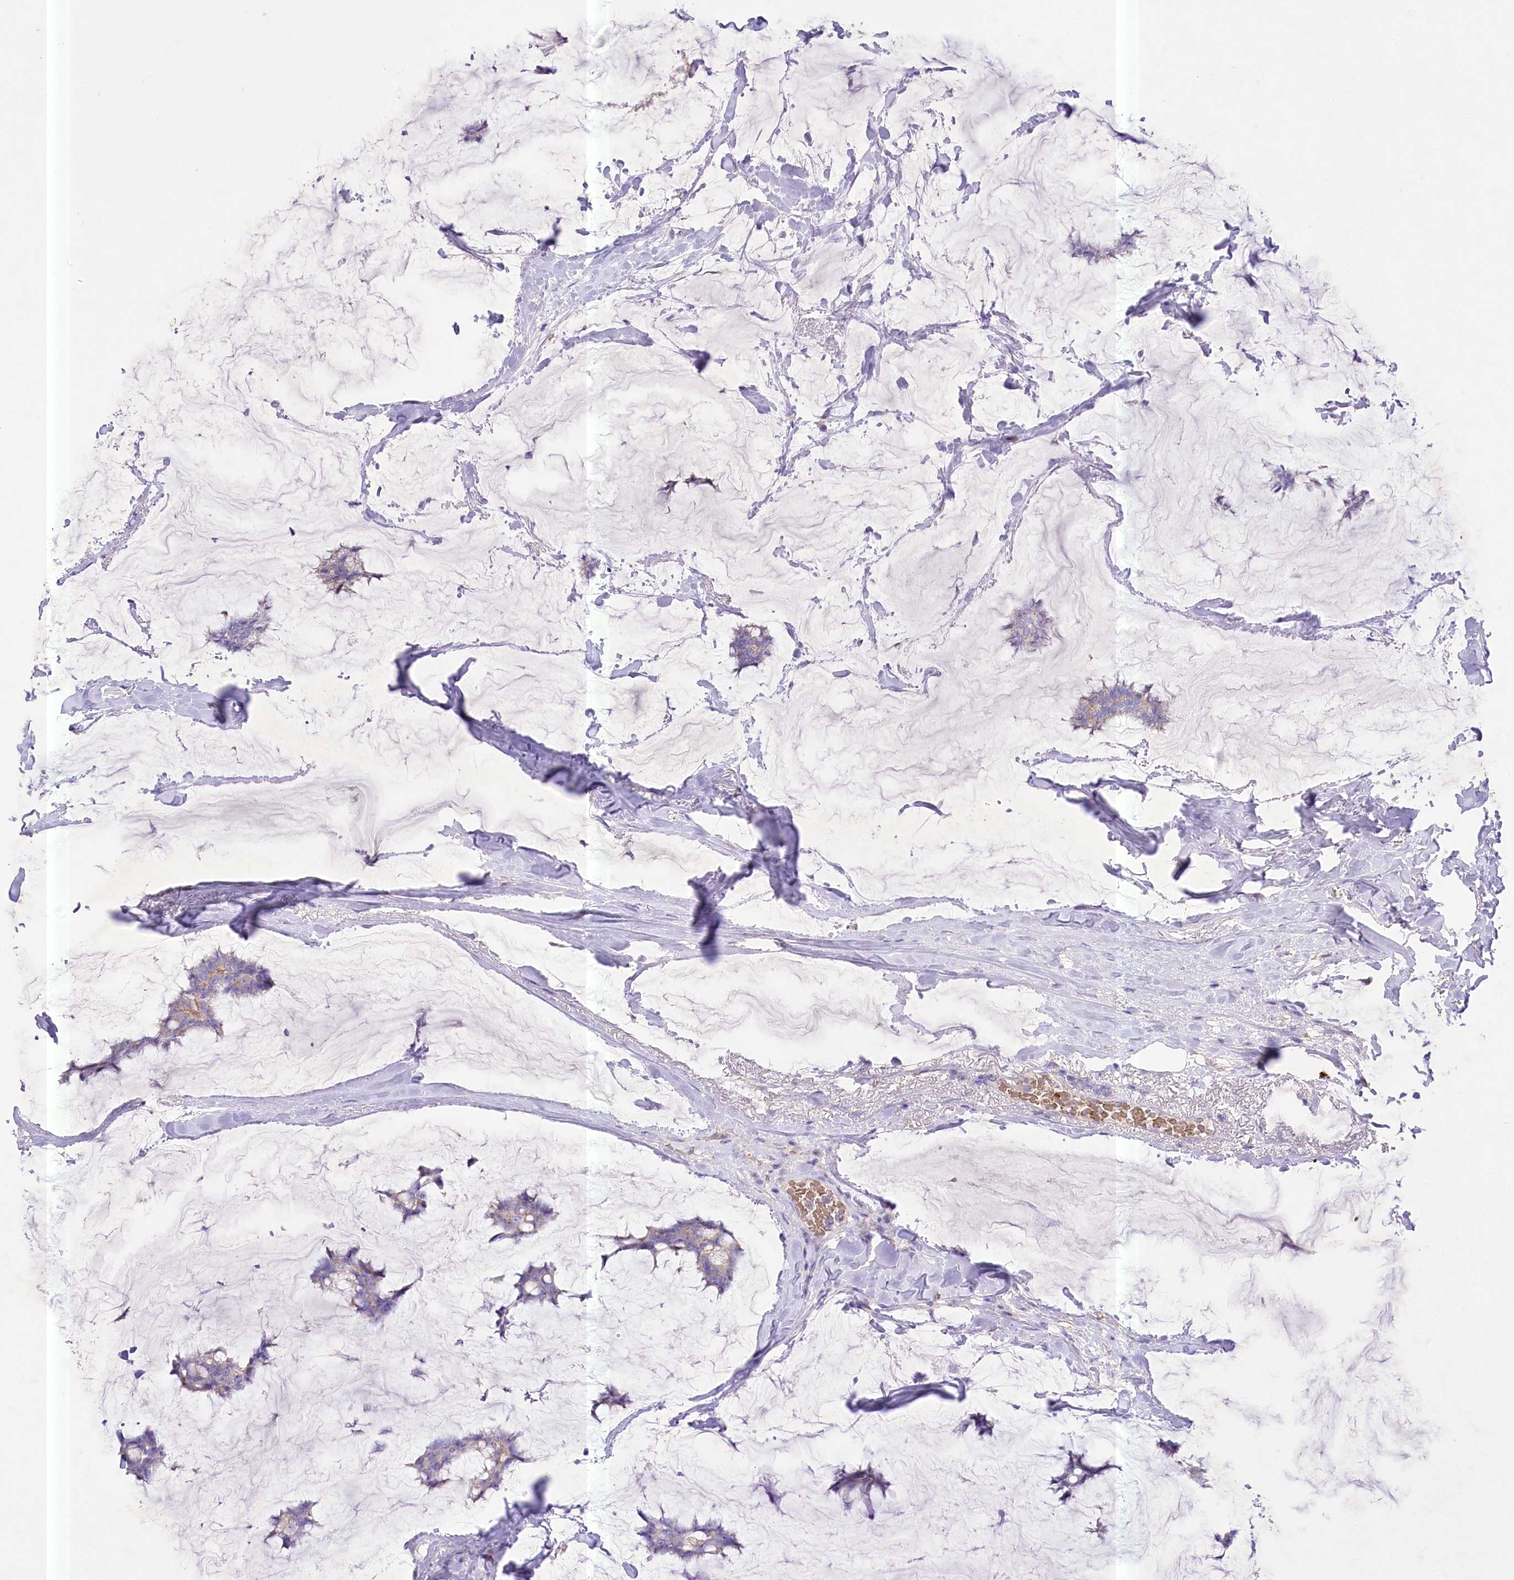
{"staining": {"intensity": "weak", "quantity": "<25%", "location": "cytoplasmic/membranous"}, "tissue": "breast cancer", "cell_type": "Tumor cells", "image_type": "cancer", "snomed": [{"axis": "morphology", "description": "Duct carcinoma"}, {"axis": "topography", "description": "Breast"}], "caption": "The image exhibits no significant positivity in tumor cells of breast intraductal carcinoma.", "gene": "PRSS53", "patient": {"sex": "female", "age": 93}}